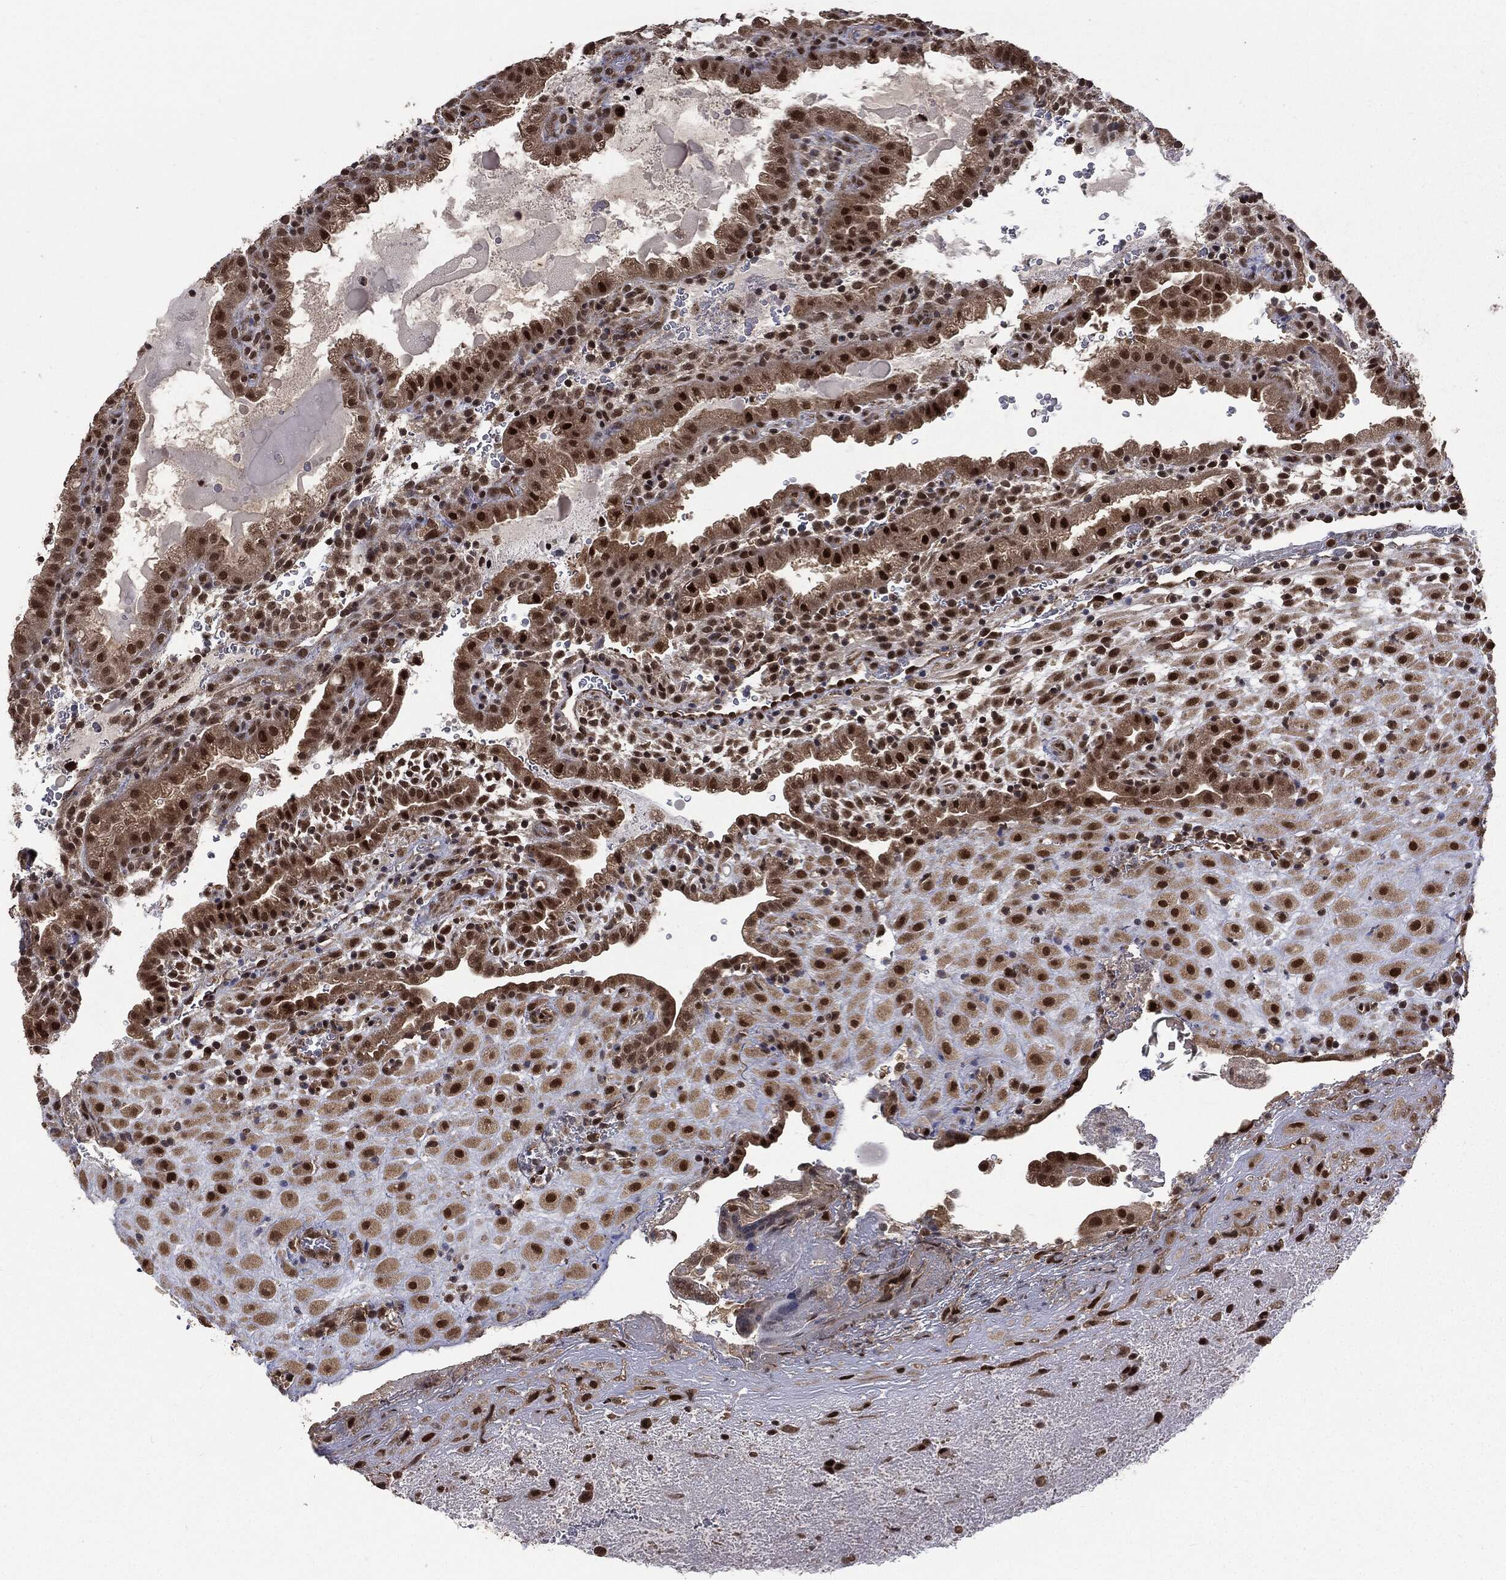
{"staining": {"intensity": "strong", "quantity": ">75%", "location": "nuclear"}, "tissue": "placenta", "cell_type": "Decidual cells", "image_type": "normal", "snomed": [{"axis": "morphology", "description": "Normal tissue, NOS"}, {"axis": "topography", "description": "Placenta"}], "caption": "Immunohistochemical staining of unremarkable human placenta displays high levels of strong nuclear expression in approximately >75% of decidual cells. (brown staining indicates protein expression, while blue staining denotes nuclei).", "gene": "JMJD6", "patient": {"sex": "female", "age": 19}}